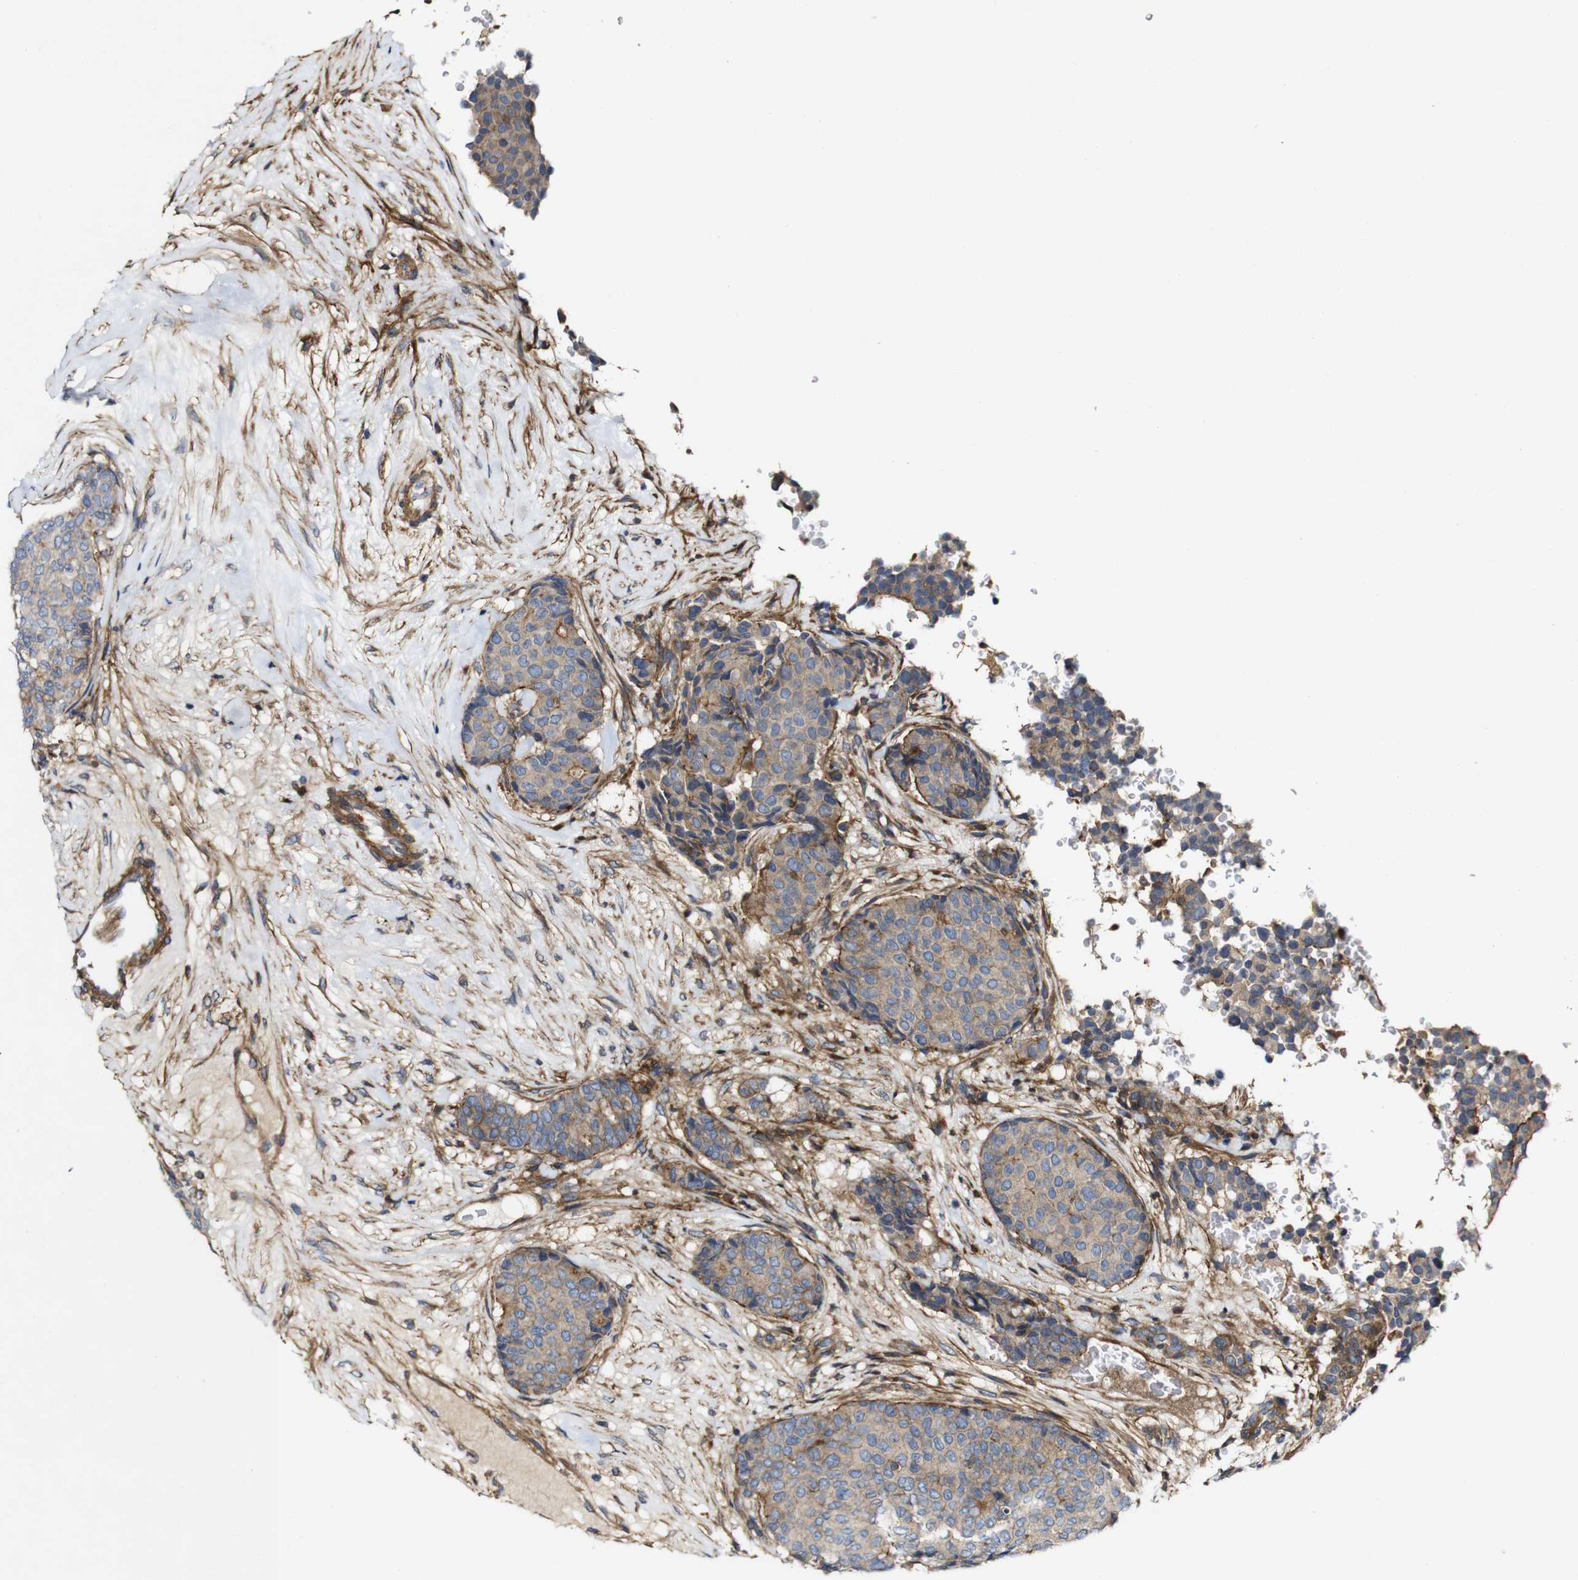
{"staining": {"intensity": "weak", "quantity": ">75%", "location": "cytoplasmic/membranous"}, "tissue": "breast cancer", "cell_type": "Tumor cells", "image_type": "cancer", "snomed": [{"axis": "morphology", "description": "Duct carcinoma"}, {"axis": "topography", "description": "Breast"}], "caption": "This photomicrograph reveals immunohistochemistry staining of breast cancer (intraductal carcinoma), with low weak cytoplasmic/membranous staining in approximately >75% of tumor cells.", "gene": "GSDME", "patient": {"sex": "female", "age": 75}}